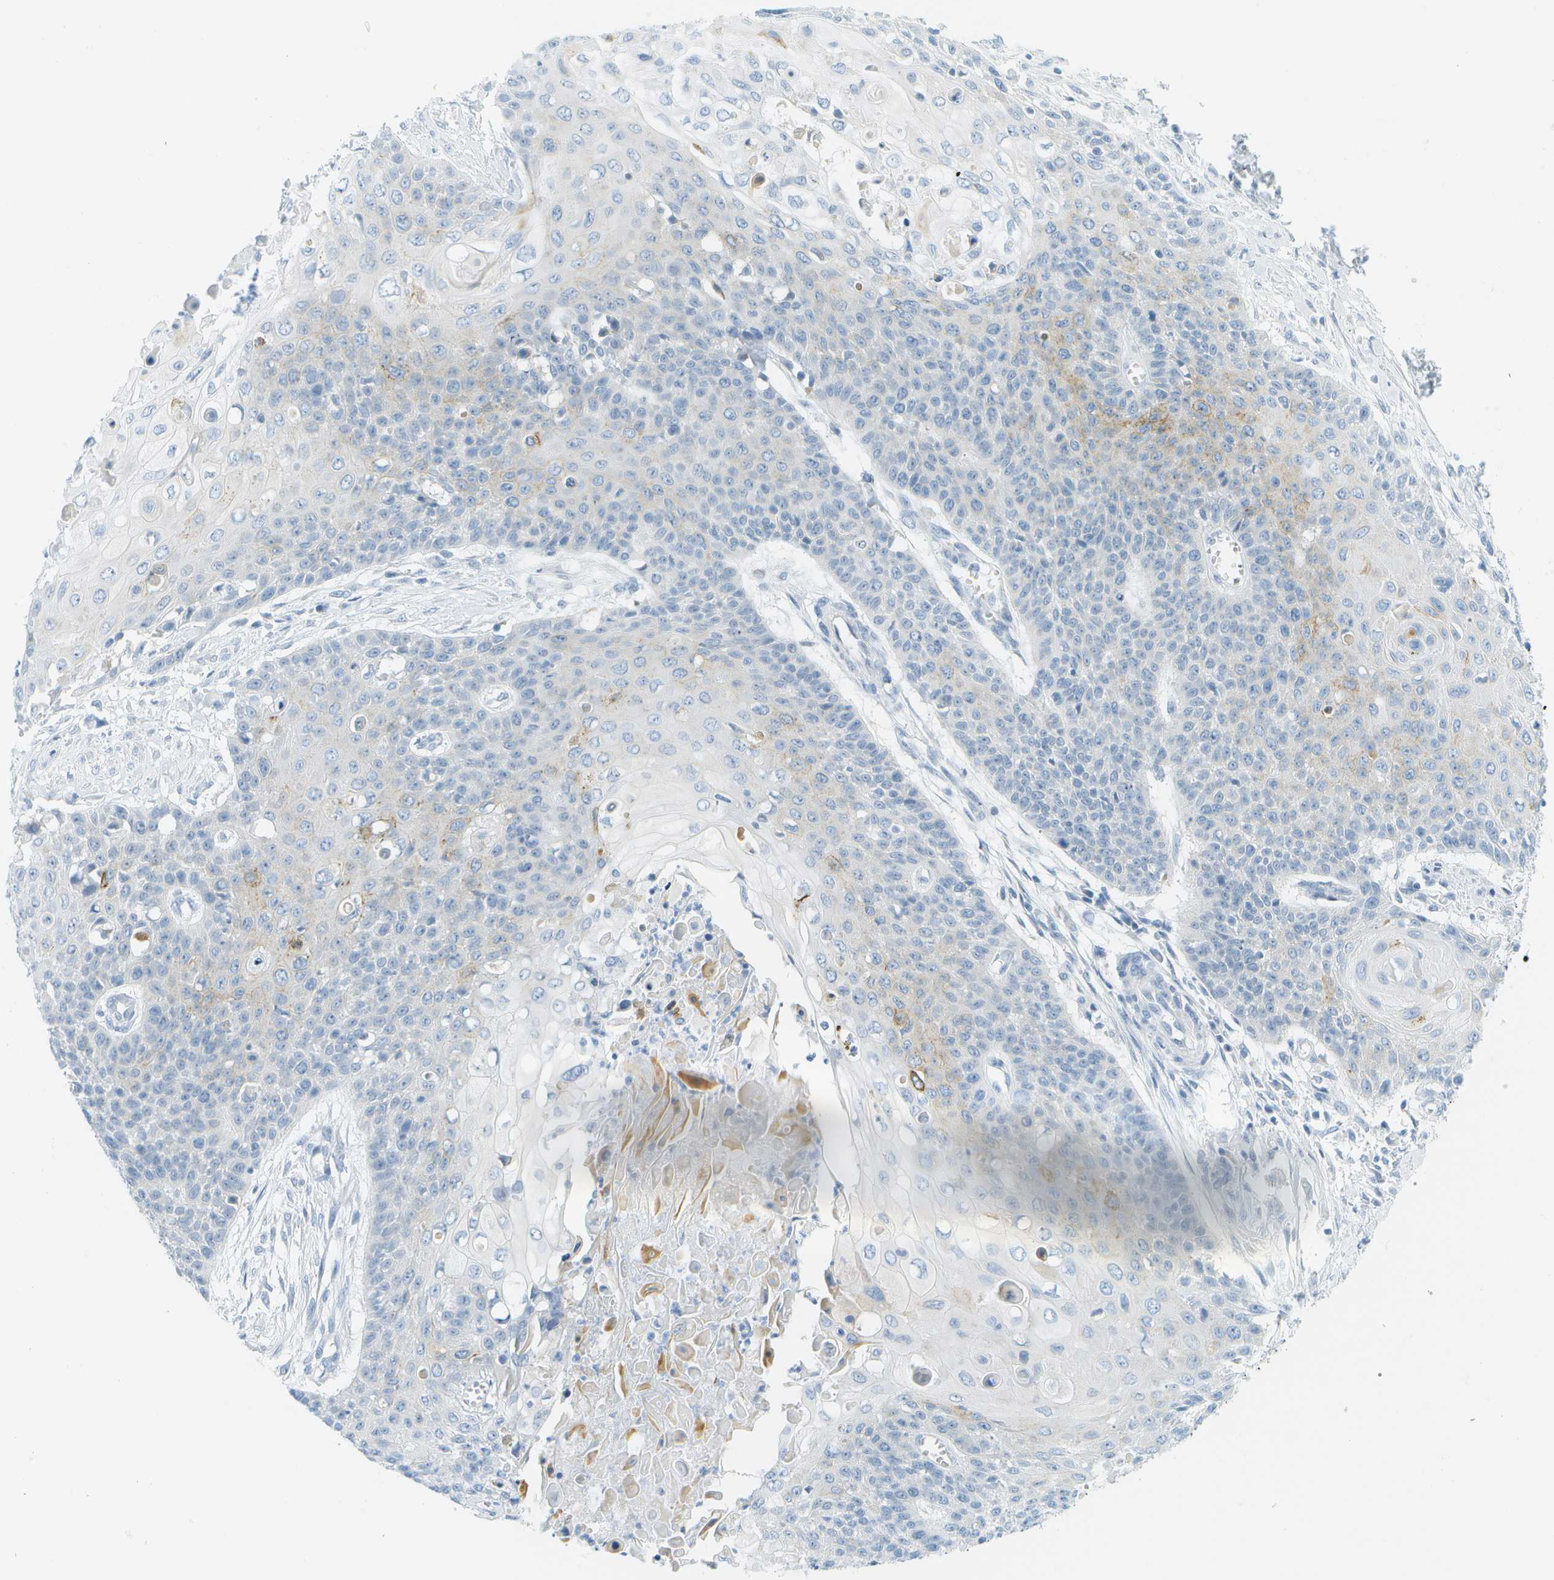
{"staining": {"intensity": "moderate", "quantity": "<25%", "location": "cytoplasmic/membranous"}, "tissue": "cervical cancer", "cell_type": "Tumor cells", "image_type": "cancer", "snomed": [{"axis": "morphology", "description": "Squamous cell carcinoma, NOS"}, {"axis": "topography", "description": "Cervix"}], "caption": "High-power microscopy captured an immunohistochemistry (IHC) micrograph of cervical cancer, revealing moderate cytoplasmic/membranous staining in about <25% of tumor cells.", "gene": "SMYD5", "patient": {"sex": "female", "age": 39}}